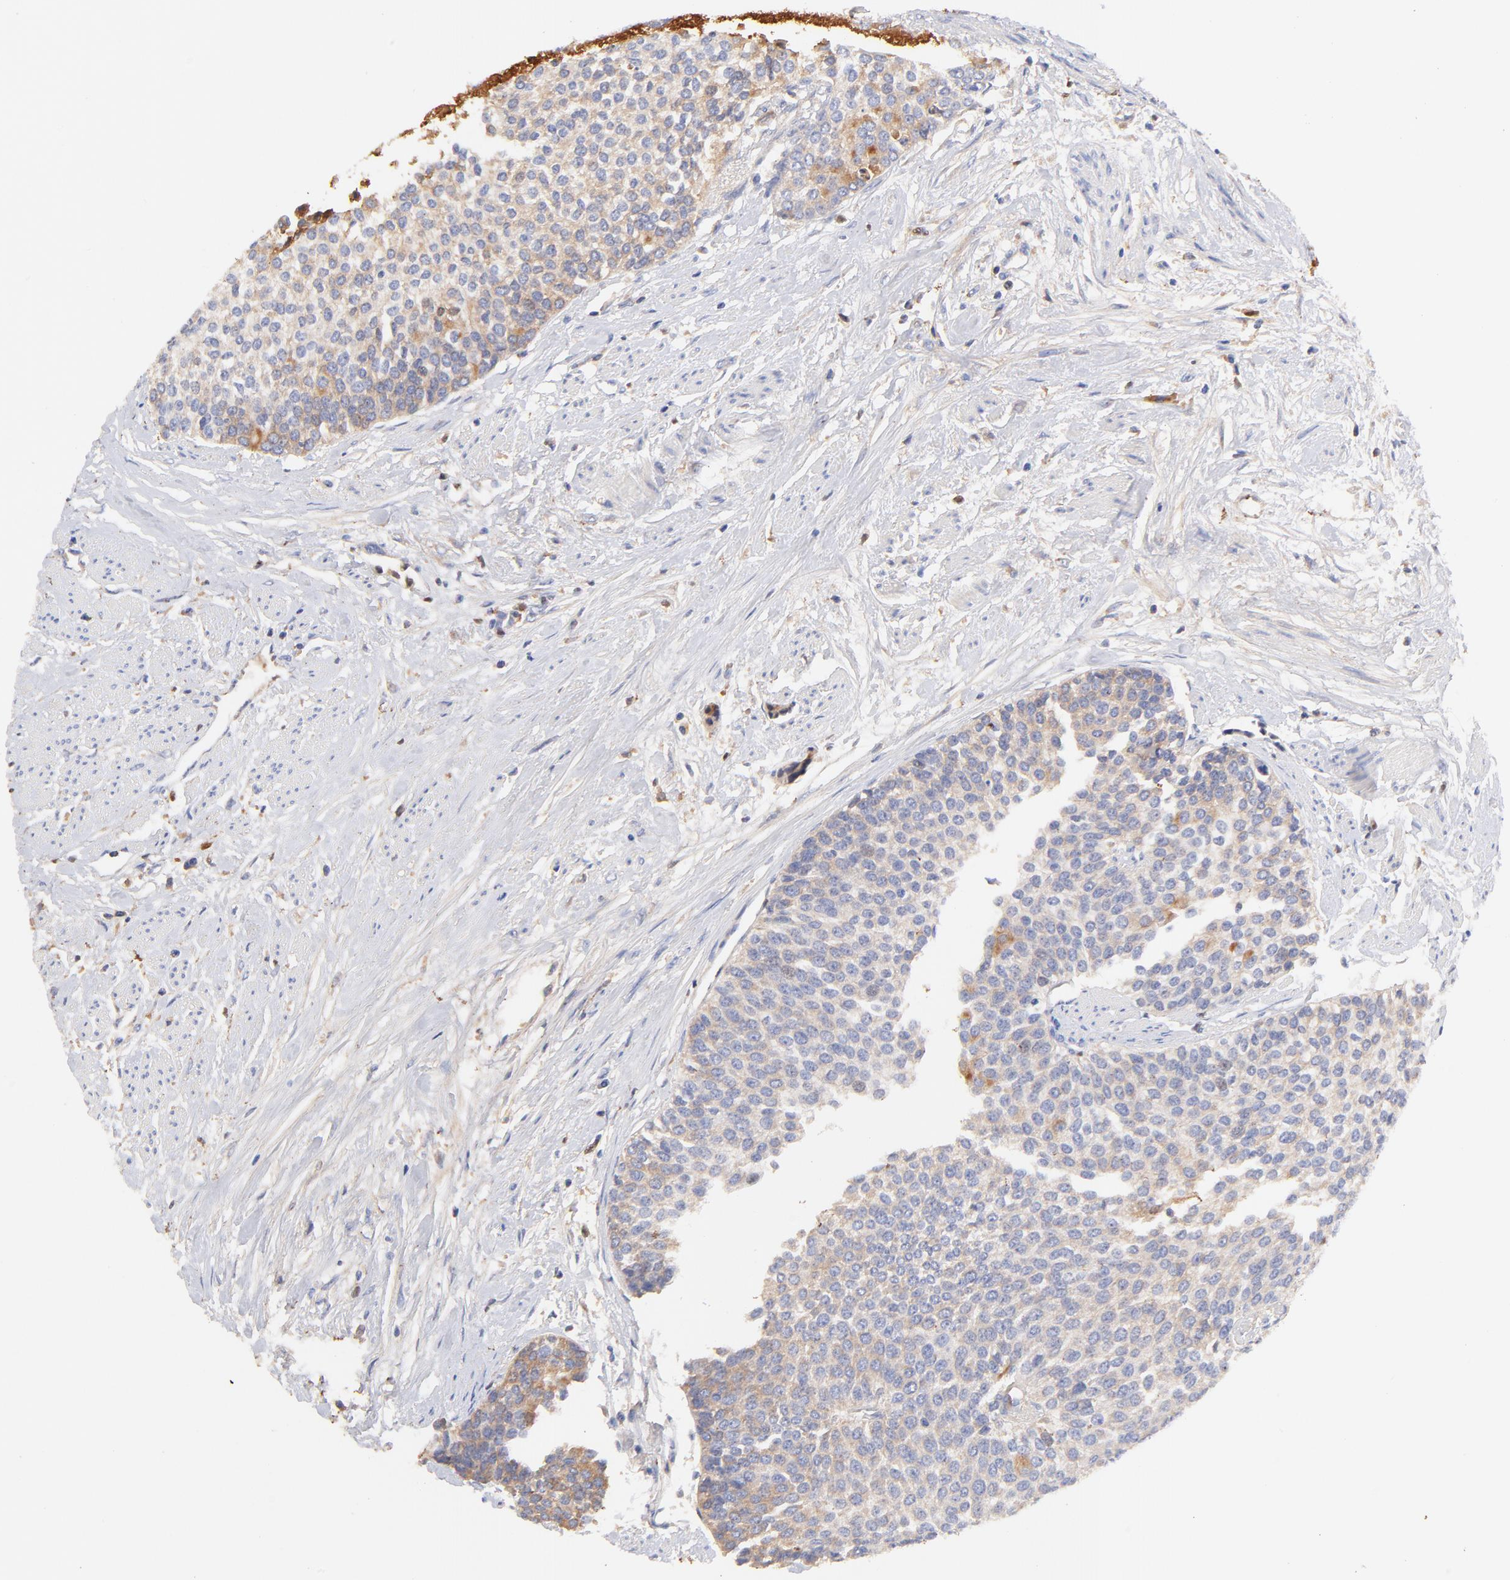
{"staining": {"intensity": "weak", "quantity": "25%-75%", "location": "cytoplasmic/membranous"}, "tissue": "urothelial cancer", "cell_type": "Tumor cells", "image_type": "cancer", "snomed": [{"axis": "morphology", "description": "Urothelial carcinoma, Low grade"}, {"axis": "topography", "description": "Urinary bladder"}], "caption": "An IHC image of tumor tissue is shown. Protein staining in brown labels weak cytoplasmic/membranous positivity in urothelial cancer within tumor cells. (DAB (3,3'-diaminobenzidine) IHC, brown staining for protein, blue staining for nuclei).", "gene": "IGLV7-43", "patient": {"sex": "female", "age": 73}}